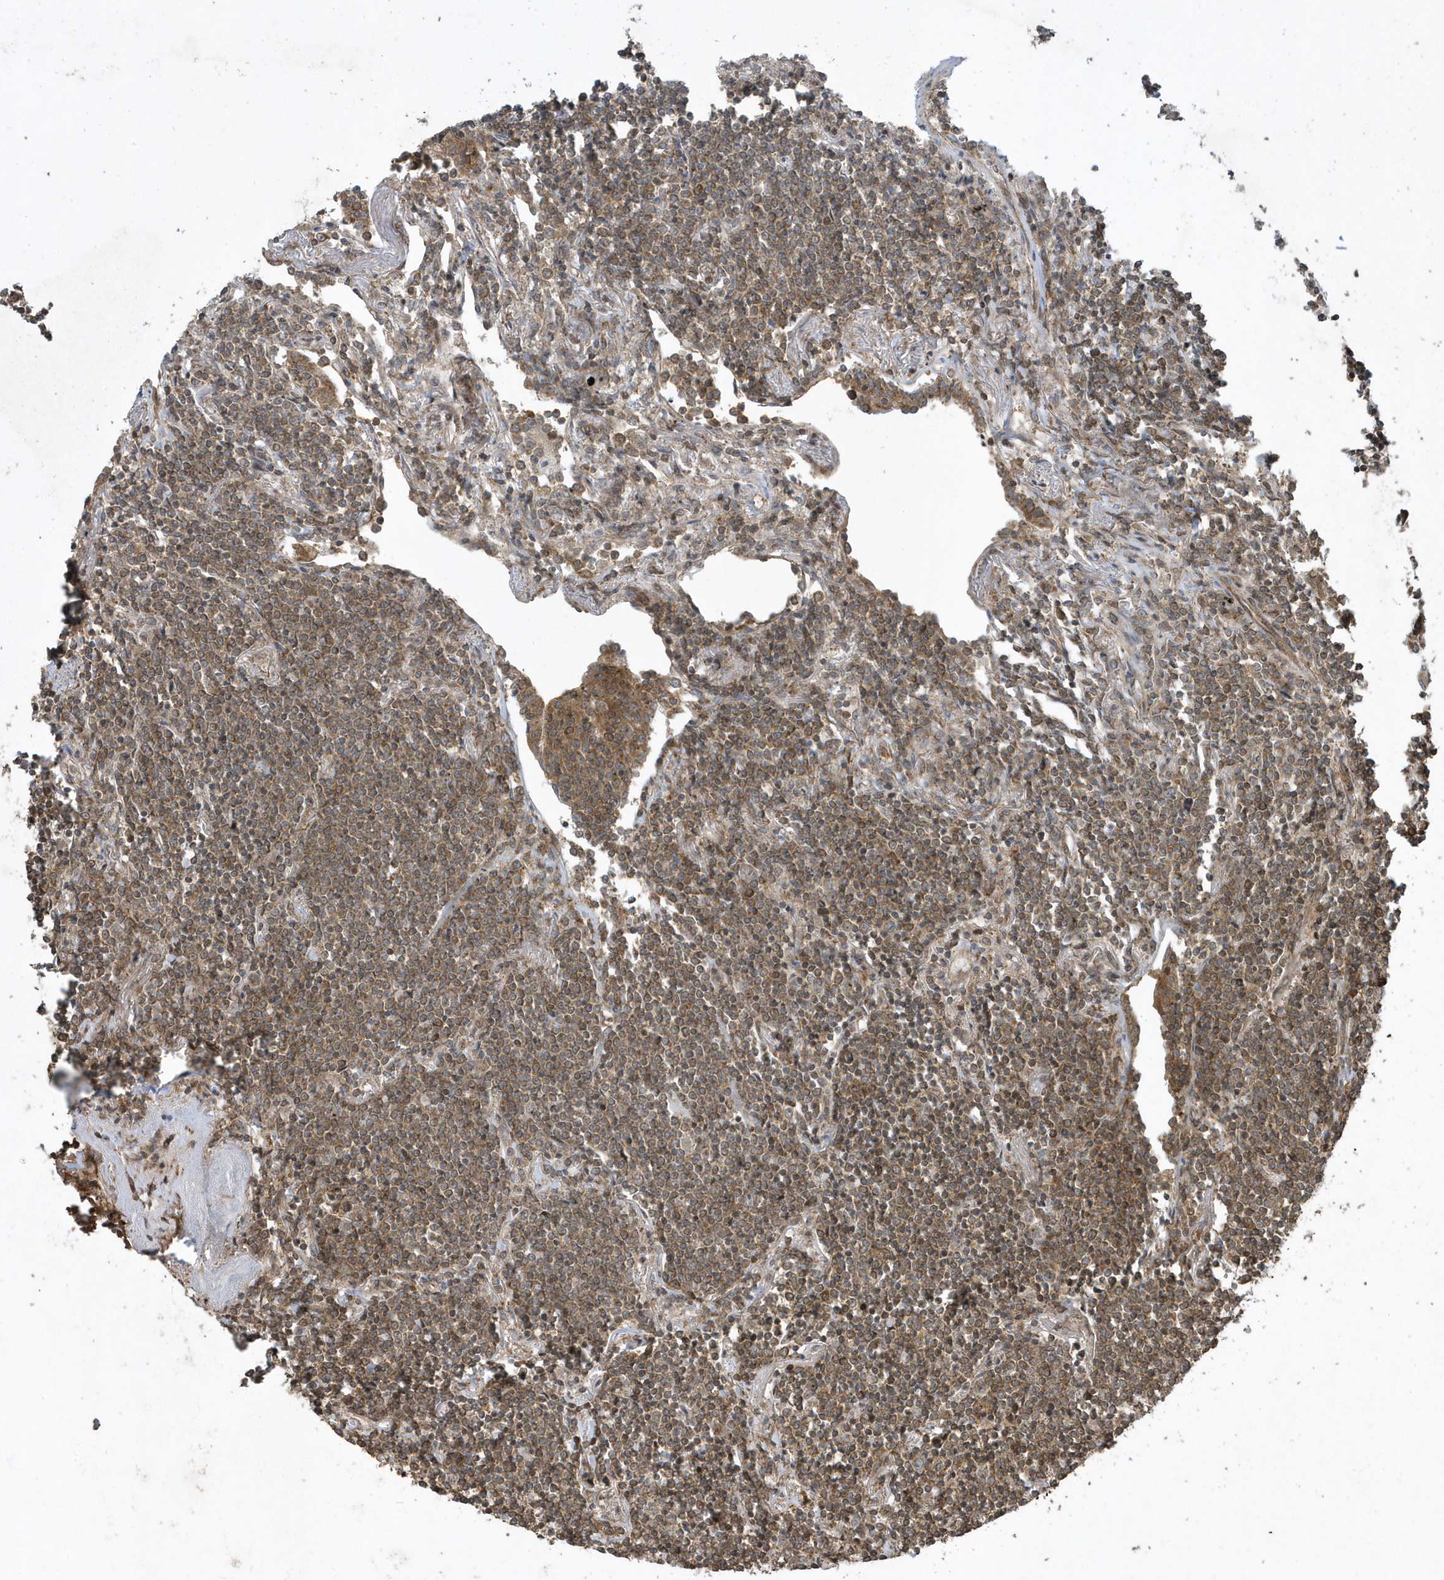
{"staining": {"intensity": "moderate", "quantity": ">75%", "location": "cytoplasmic/membranous"}, "tissue": "lymphoma", "cell_type": "Tumor cells", "image_type": "cancer", "snomed": [{"axis": "morphology", "description": "Malignant lymphoma, non-Hodgkin's type, Low grade"}, {"axis": "topography", "description": "Lung"}], "caption": "Immunohistochemistry micrograph of human lymphoma stained for a protein (brown), which exhibits medium levels of moderate cytoplasmic/membranous expression in approximately >75% of tumor cells.", "gene": "STAMBP", "patient": {"sex": "female", "age": 71}}